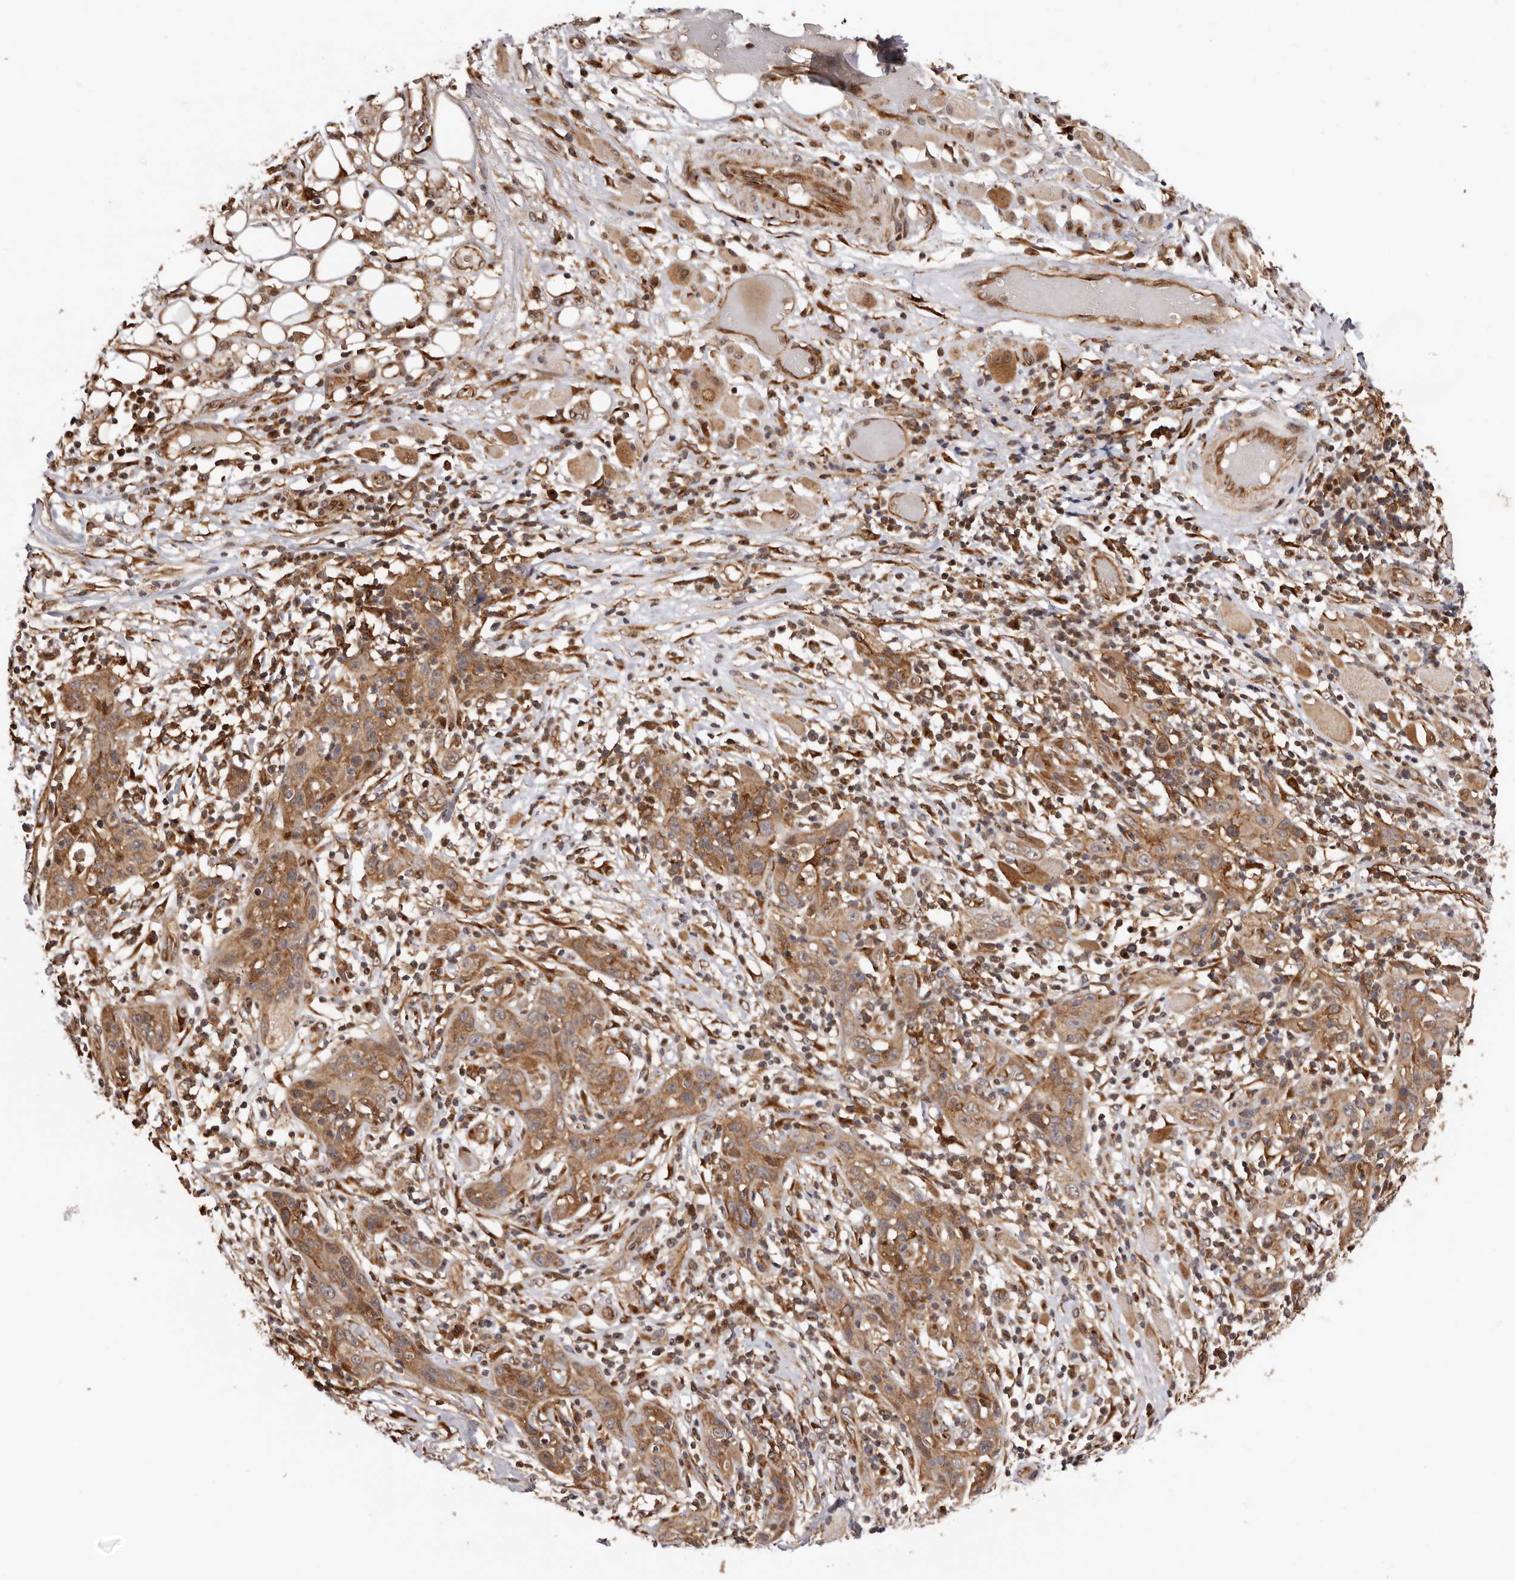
{"staining": {"intensity": "strong", "quantity": ">75%", "location": "cytoplasmic/membranous"}, "tissue": "skin cancer", "cell_type": "Tumor cells", "image_type": "cancer", "snomed": [{"axis": "morphology", "description": "Squamous cell carcinoma, NOS"}, {"axis": "topography", "description": "Skin"}], "caption": "The image shows a brown stain indicating the presence of a protein in the cytoplasmic/membranous of tumor cells in skin cancer. The staining was performed using DAB, with brown indicating positive protein expression. Nuclei are stained blue with hematoxylin.", "gene": "GPR27", "patient": {"sex": "female", "age": 88}}